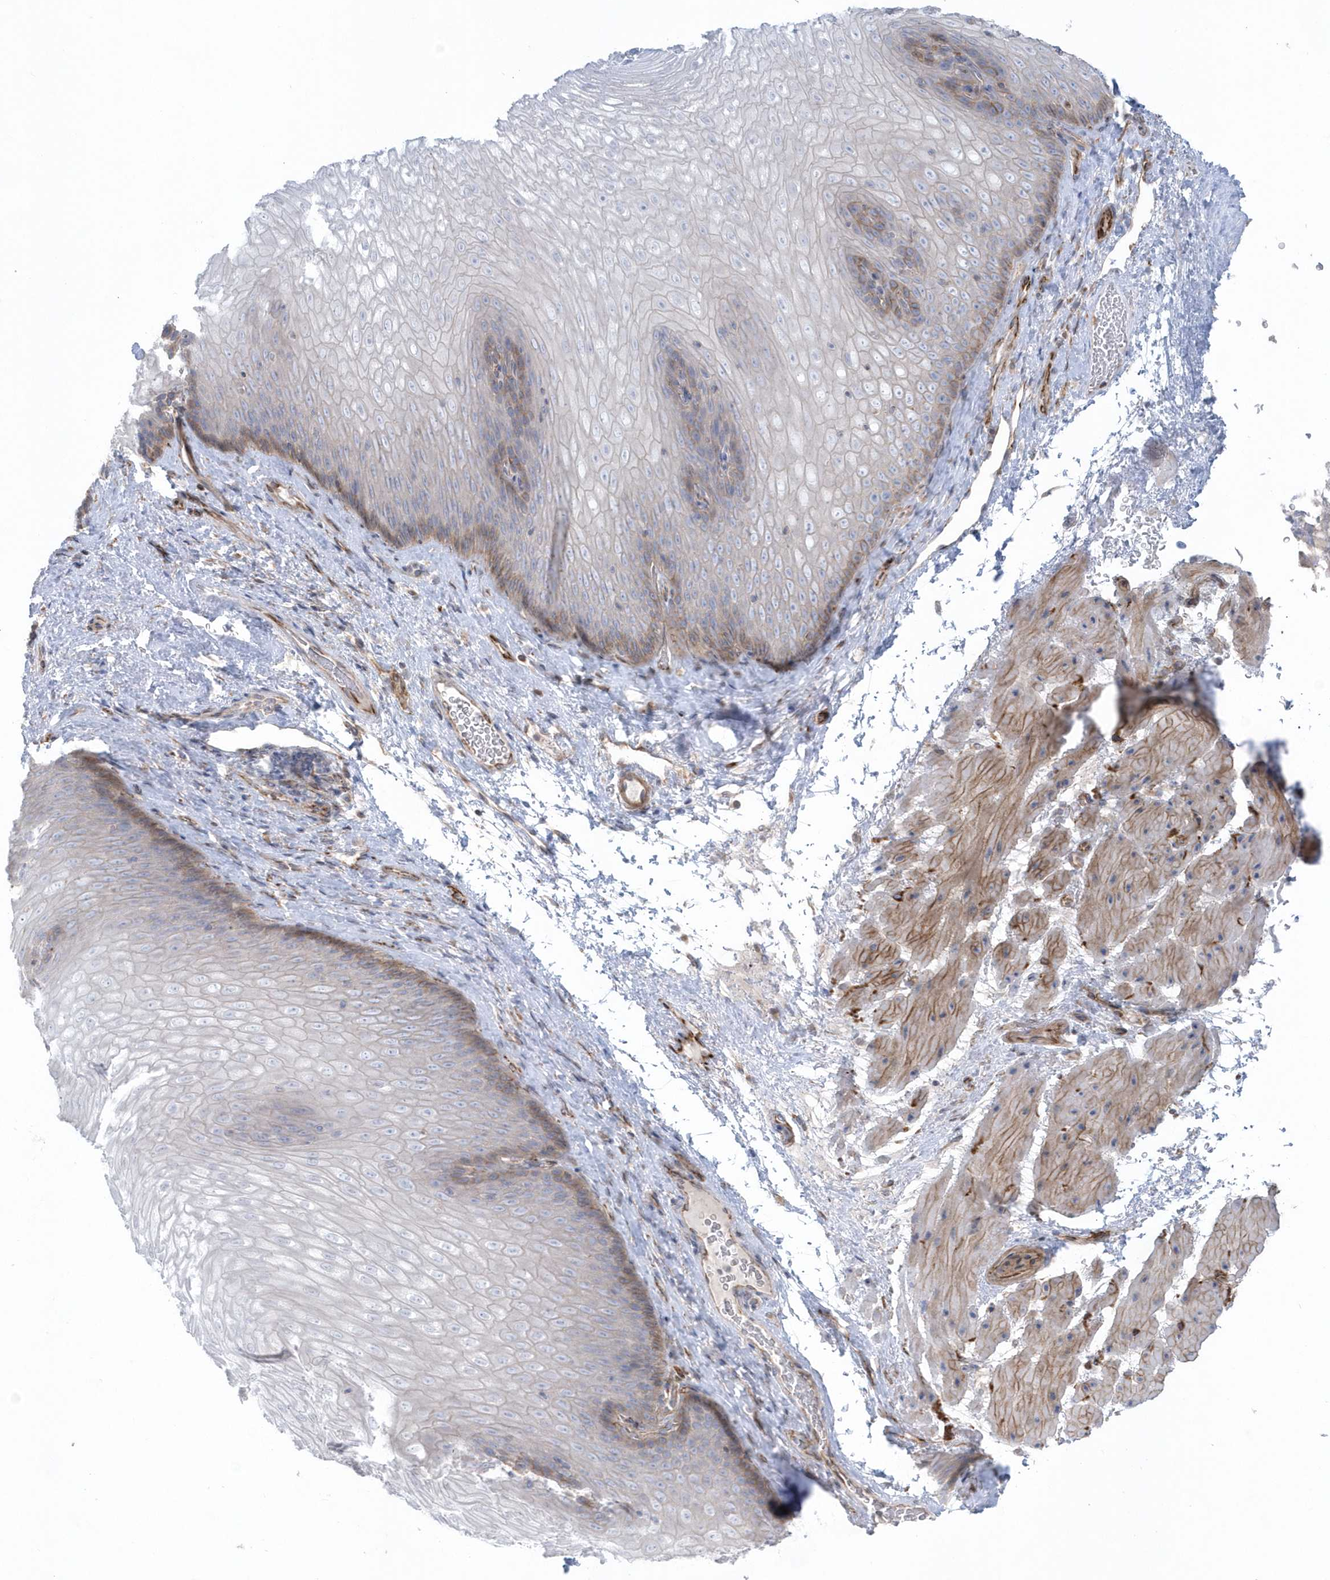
{"staining": {"intensity": "moderate", "quantity": "<25%", "location": "cytoplasmic/membranous"}, "tissue": "esophagus", "cell_type": "Squamous epithelial cells", "image_type": "normal", "snomed": [{"axis": "morphology", "description": "Normal tissue, NOS"}, {"axis": "topography", "description": "Esophagus"}], "caption": "Benign esophagus shows moderate cytoplasmic/membranous expression in approximately <25% of squamous epithelial cells.", "gene": "RAB17", "patient": {"sex": "female", "age": 66}}